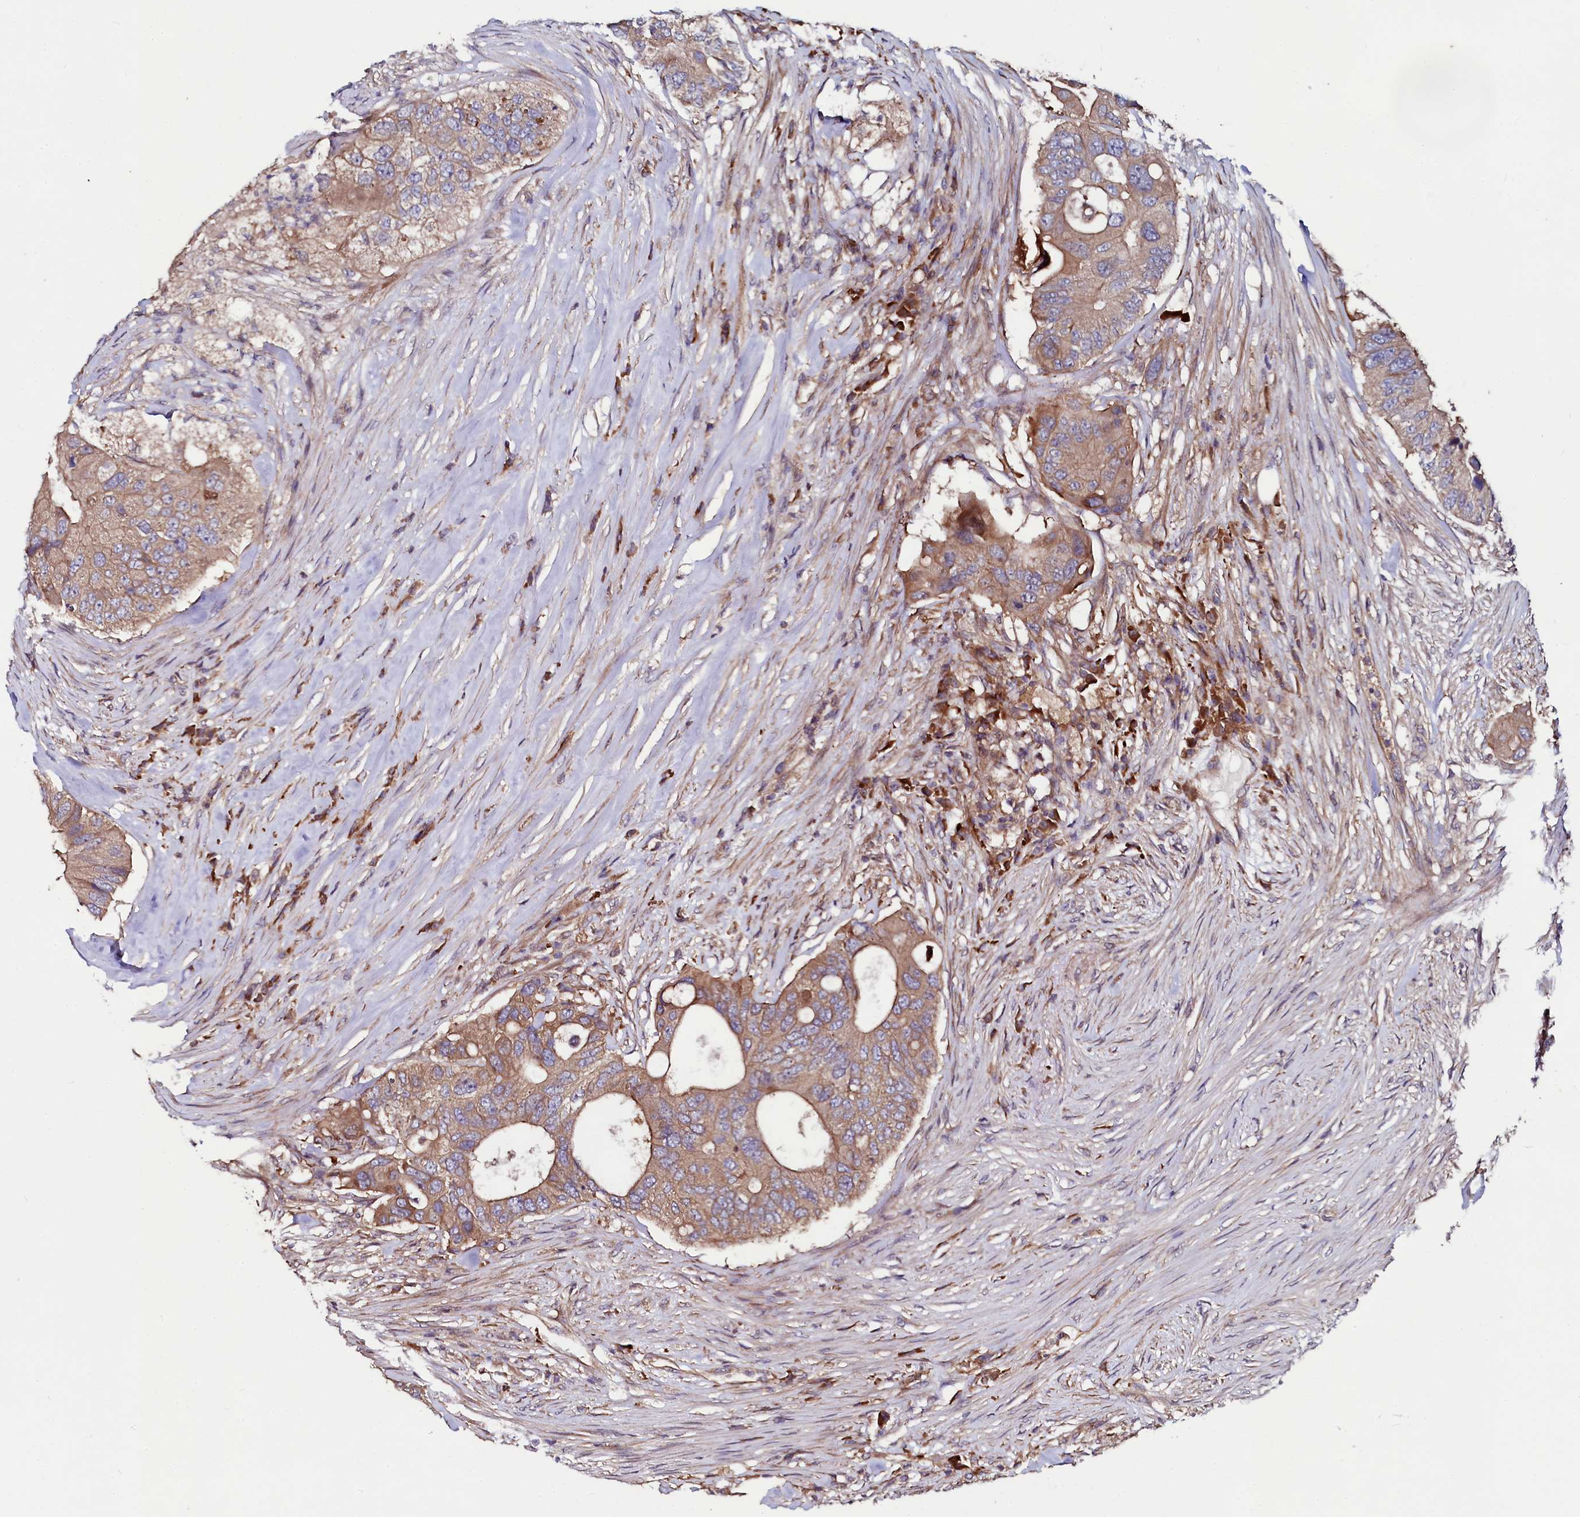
{"staining": {"intensity": "moderate", "quantity": ">75%", "location": "cytoplasmic/membranous"}, "tissue": "colorectal cancer", "cell_type": "Tumor cells", "image_type": "cancer", "snomed": [{"axis": "morphology", "description": "Adenocarcinoma, NOS"}, {"axis": "topography", "description": "Colon"}], "caption": "Colorectal adenocarcinoma stained for a protein (brown) exhibits moderate cytoplasmic/membranous positive staining in about >75% of tumor cells.", "gene": "USPL1", "patient": {"sex": "male", "age": 71}}